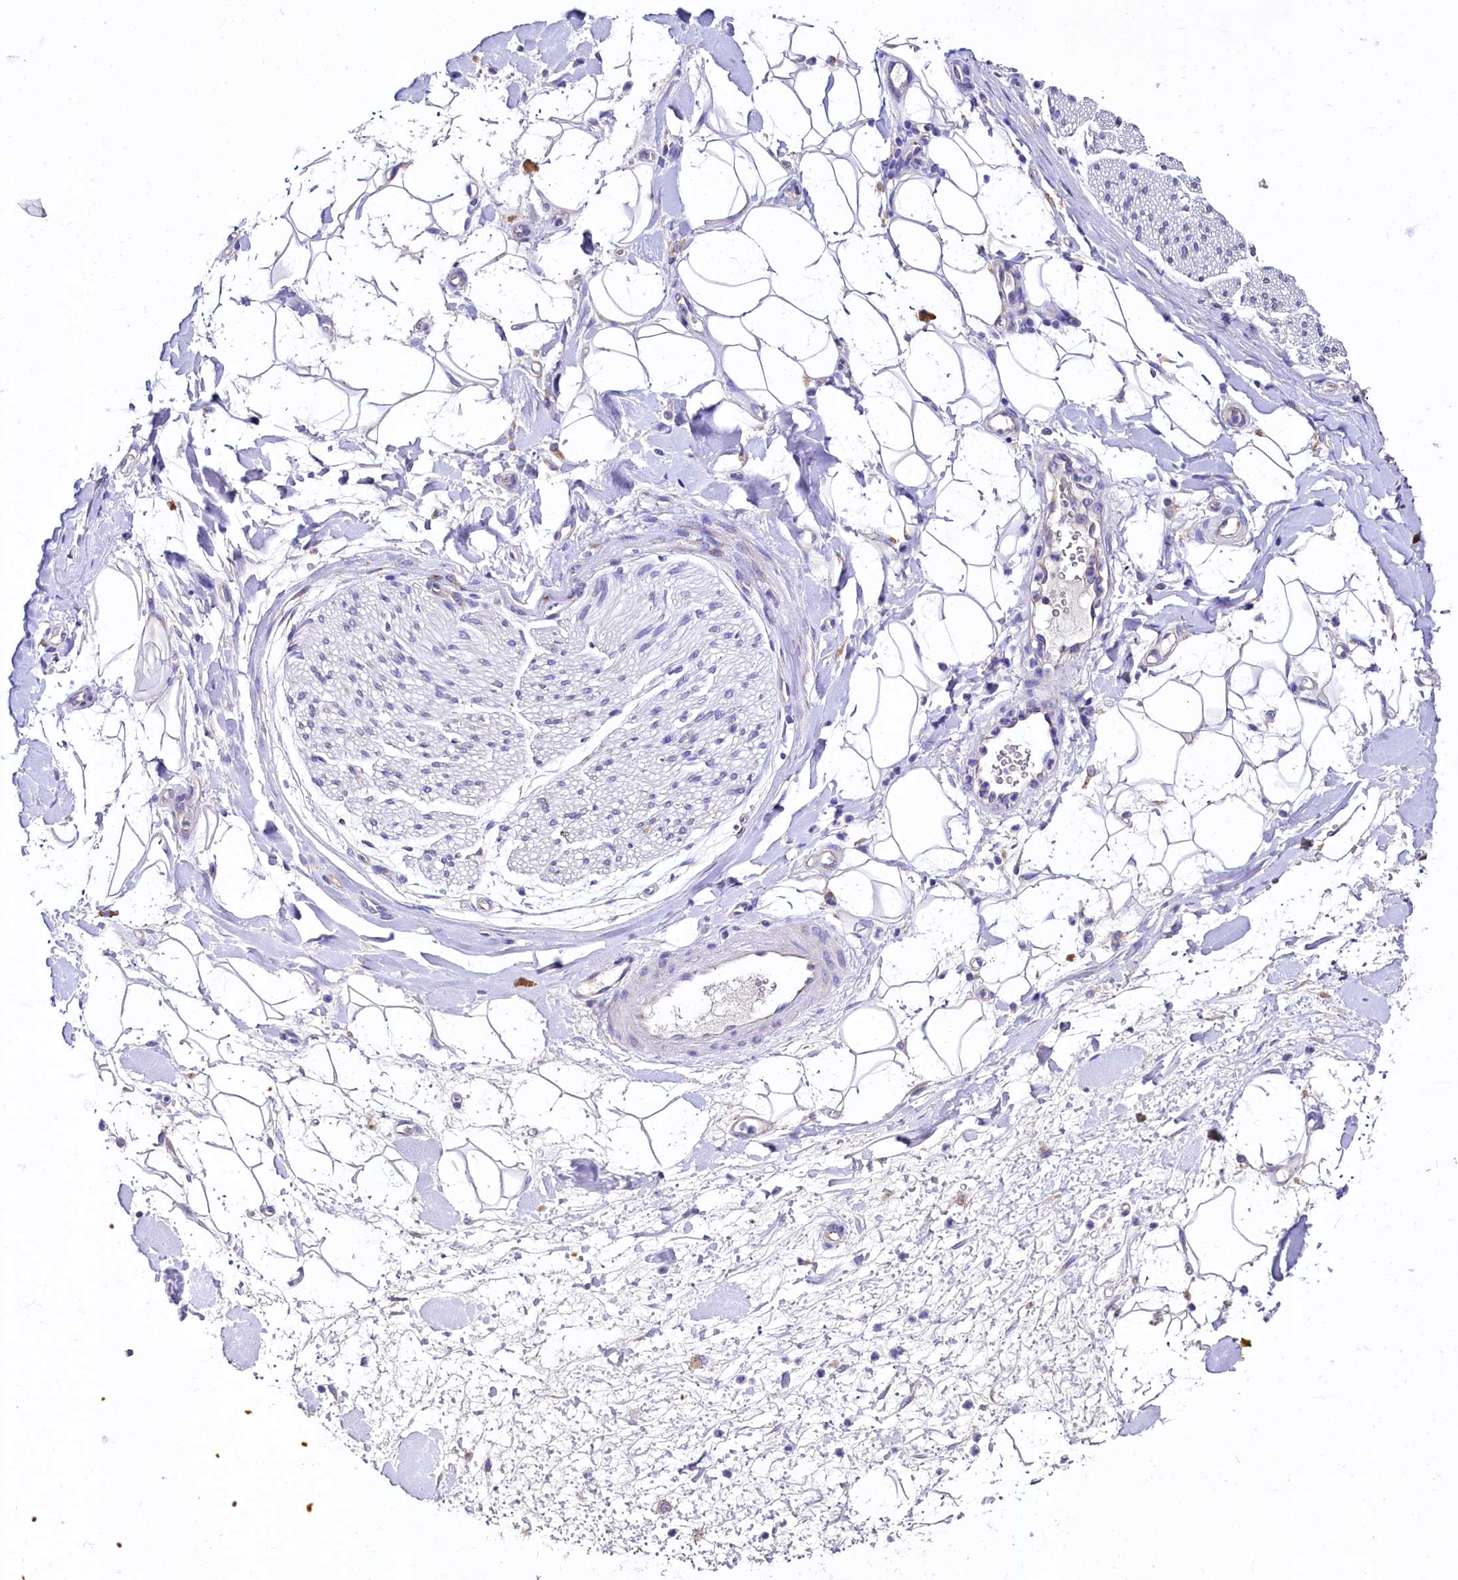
{"staining": {"intensity": "negative", "quantity": "none", "location": "none"}, "tissue": "adipose tissue", "cell_type": "Adipocytes", "image_type": "normal", "snomed": [{"axis": "morphology", "description": "Normal tissue, NOS"}, {"axis": "morphology", "description": "Adenocarcinoma, NOS"}, {"axis": "topography", "description": "Pancreas"}, {"axis": "topography", "description": "Peripheral nerve tissue"}], "caption": "High power microscopy histopathology image of an immunohistochemistry (IHC) photomicrograph of unremarkable adipose tissue, revealing no significant positivity in adipocytes.", "gene": "QARS1", "patient": {"sex": "male", "age": 59}}